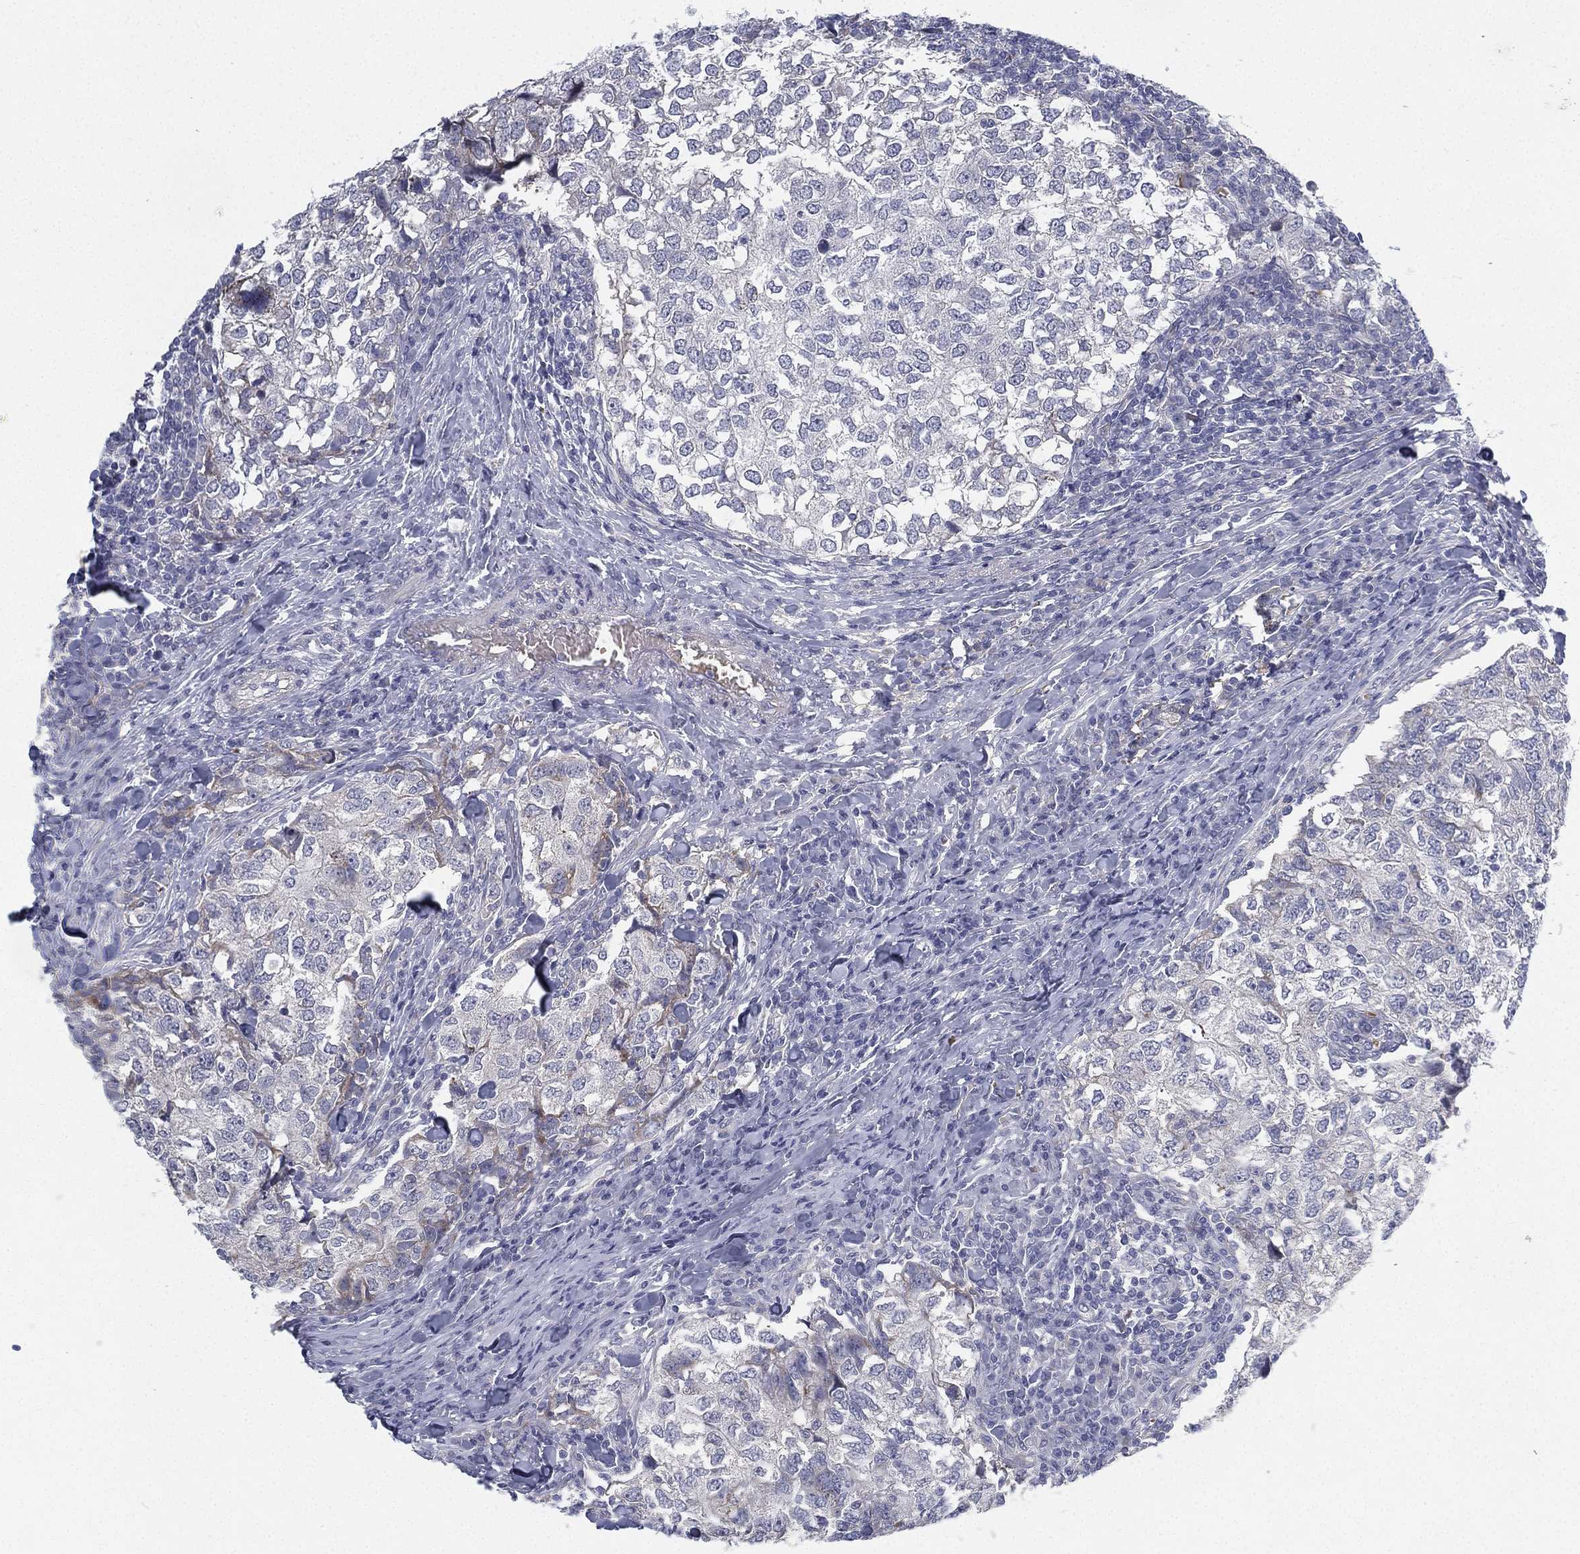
{"staining": {"intensity": "negative", "quantity": "none", "location": "none"}, "tissue": "breast cancer", "cell_type": "Tumor cells", "image_type": "cancer", "snomed": [{"axis": "morphology", "description": "Duct carcinoma"}, {"axis": "topography", "description": "Breast"}], "caption": "Tumor cells show no significant protein positivity in breast cancer.", "gene": "HEATR4", "patient": {"sex": "female", "age": 30}}